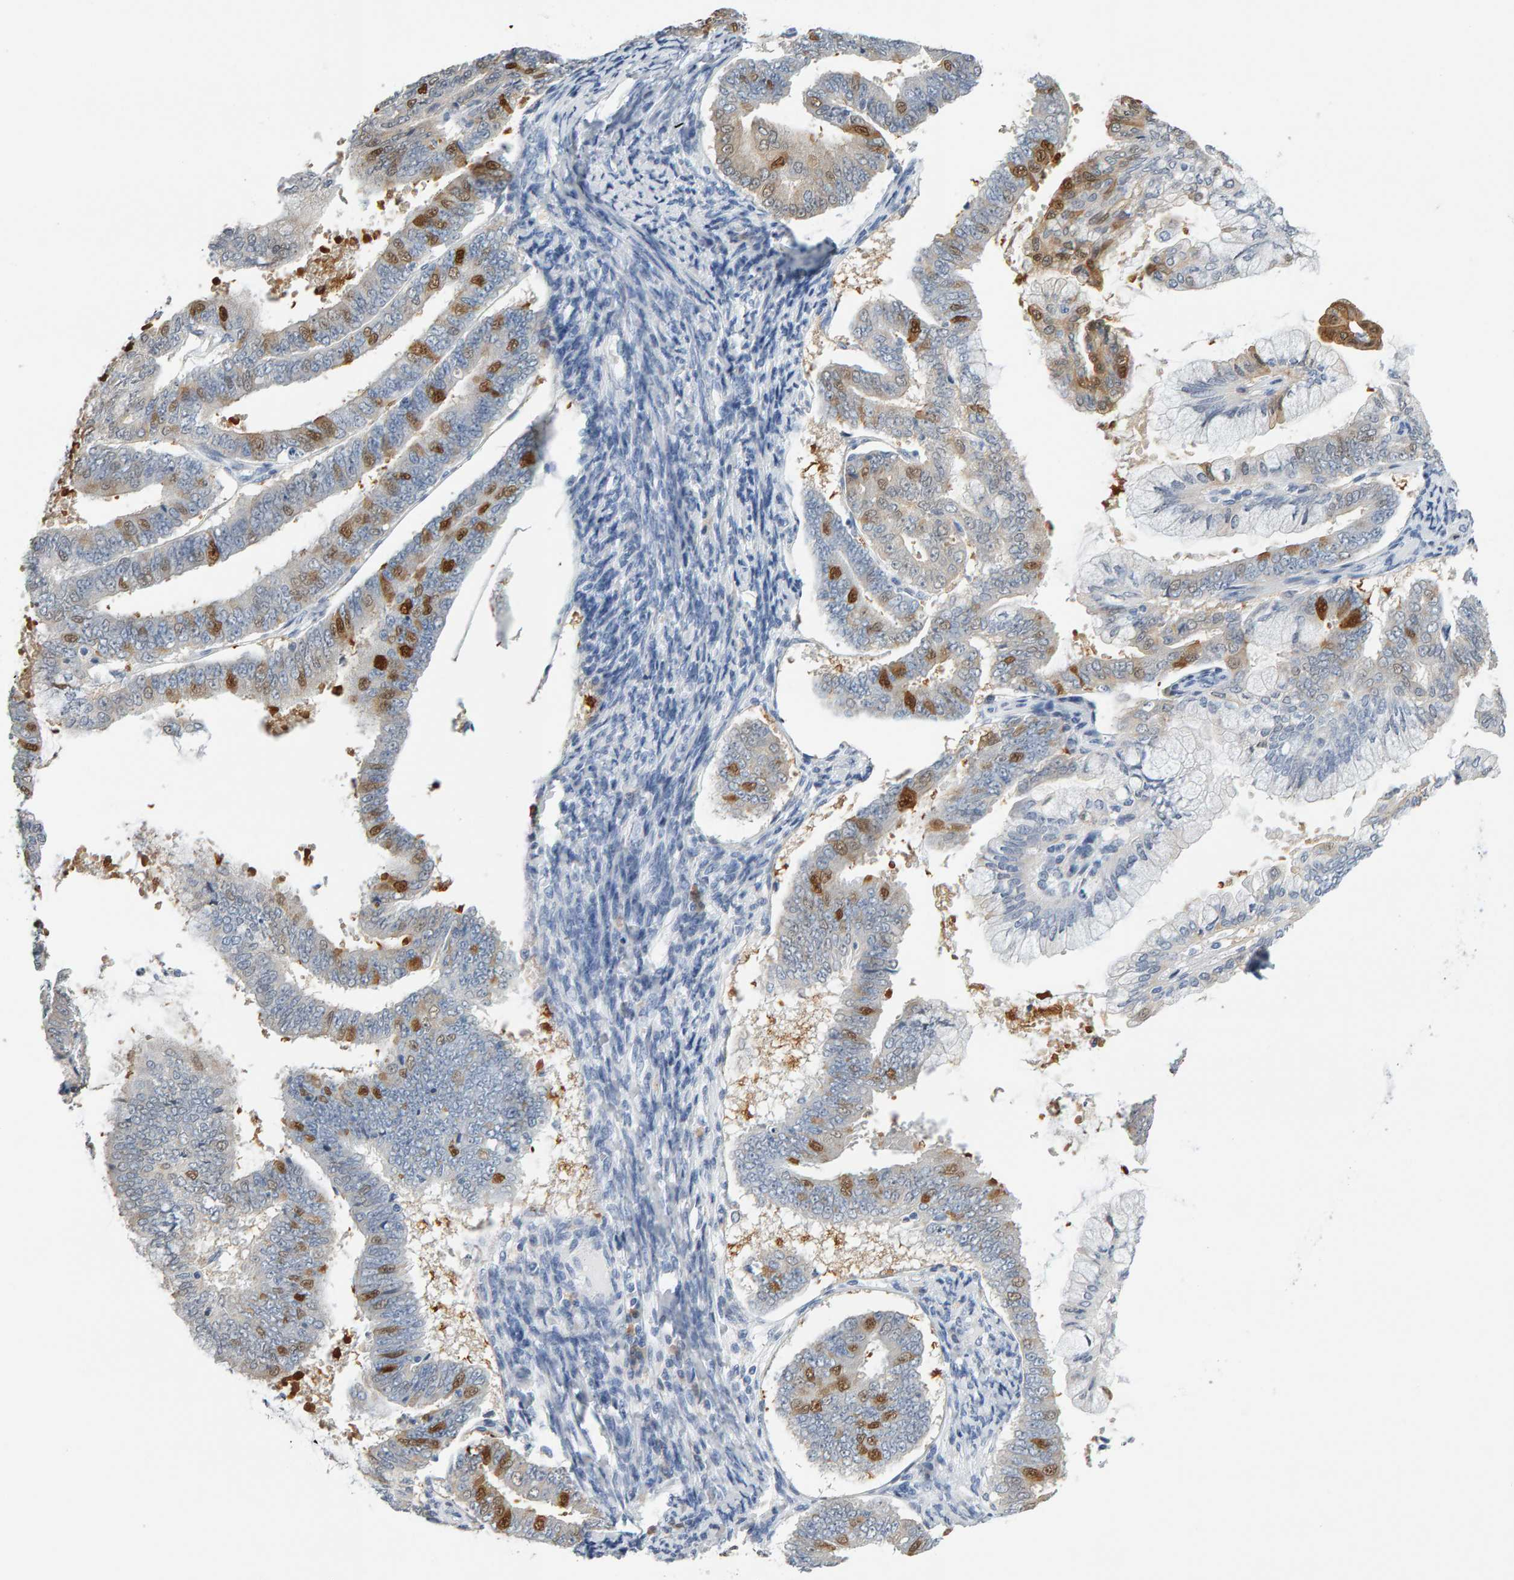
{"staining": {"intensity": "moderate", "quantity": "<25%", "location": "cytoplasmic/membranous,nuclear"}, "tissue": "endometrial cancer", "cell_type": "Tumor cells", "image_type": "cancer", "snomed": [{"axis": "morphology", "description": "Adenocarcinoma, NOS"}, {"axis": "topography", "description": "Endometrium"}], "caption": "Immunohistochemical staining of adenocarcinoma (endometrial) displays low levels of moderate cytoplasmic/membranous and nuclear positivity in approximately <25% of tumor cells. (DAB IHC, brown staining for protein, blue staining for nuclei).", "gene": "CTH", "patient": {"sex": "female", "age": 63}}